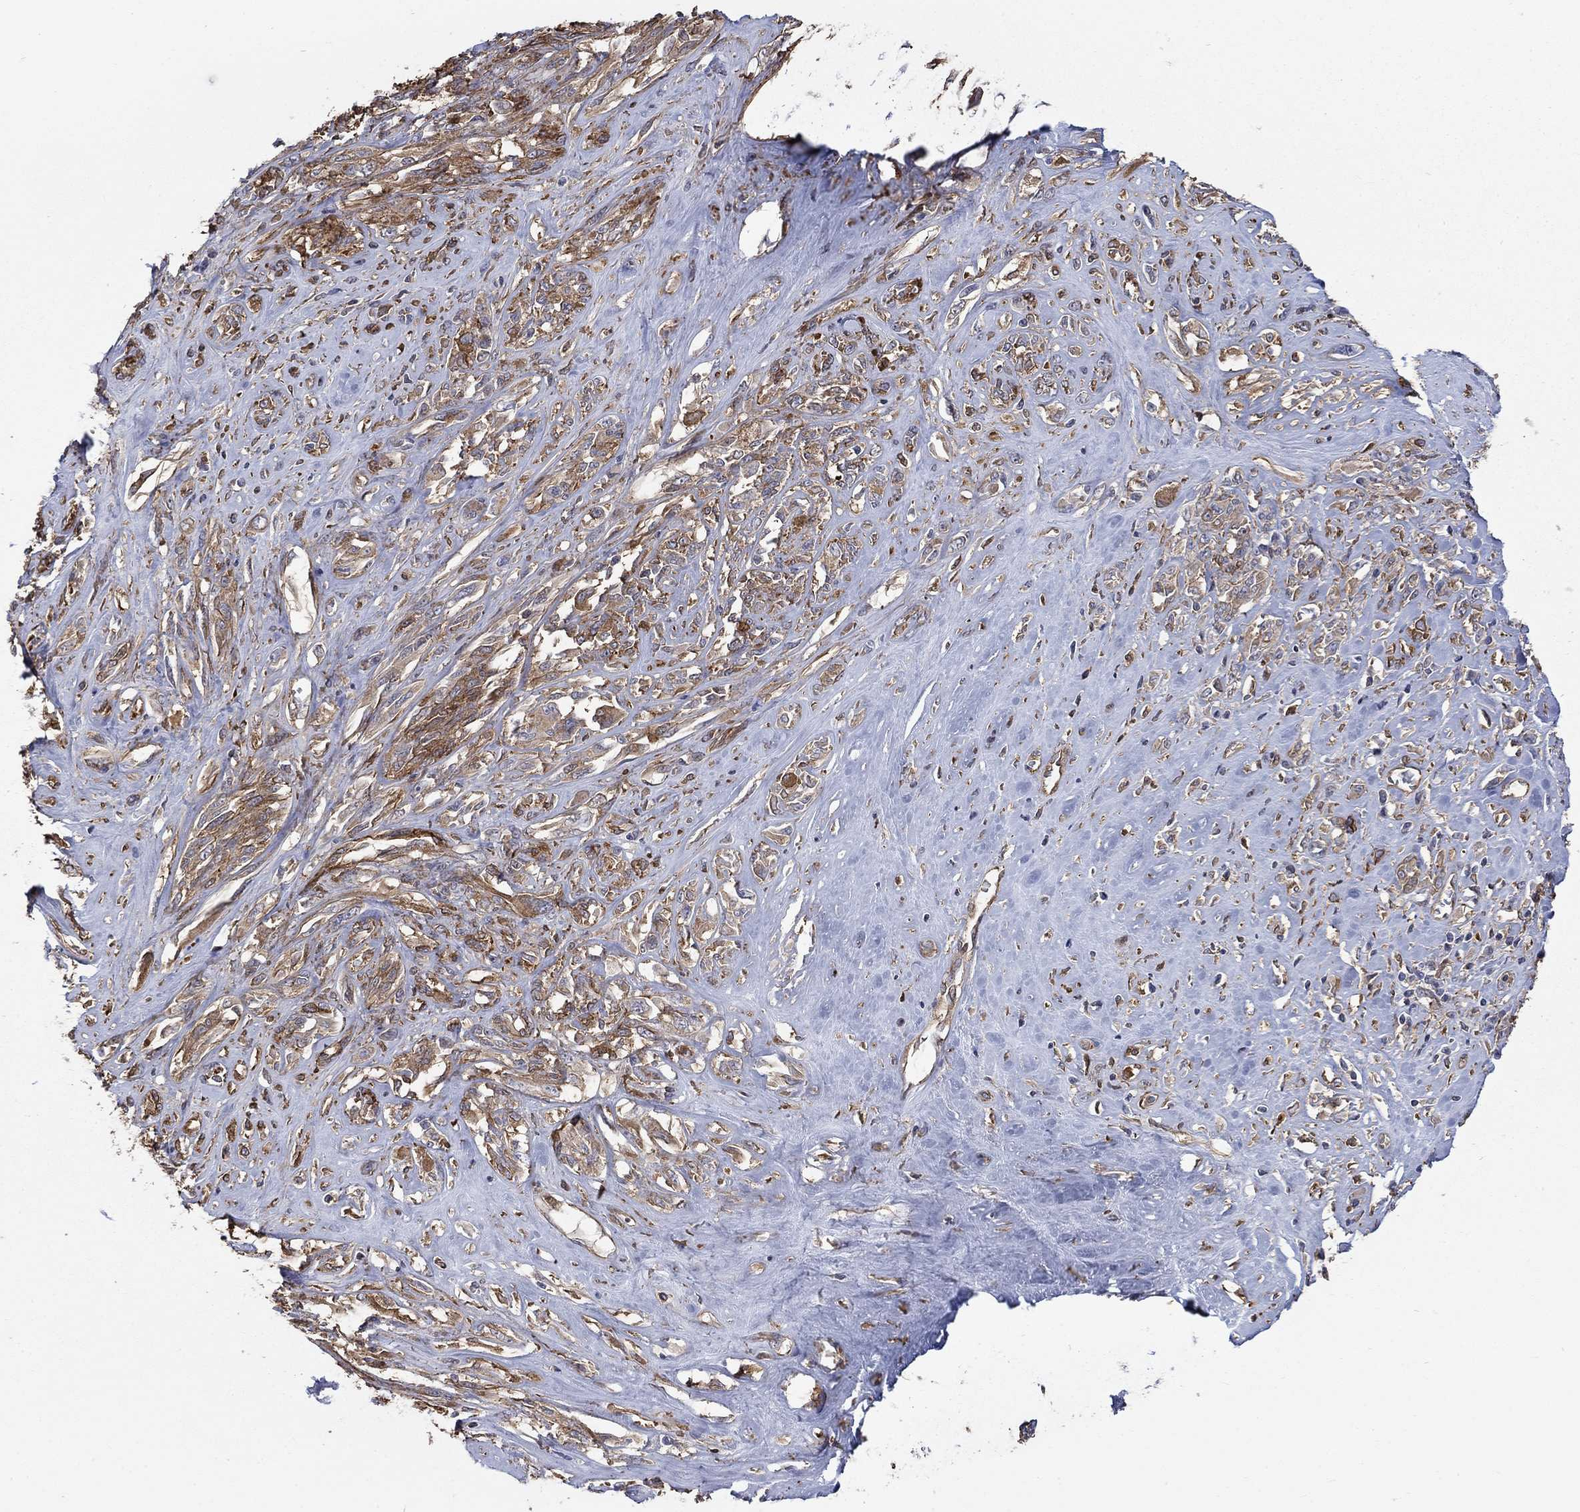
{"staining": {"intensity": "moderate", "quantity": "25%-75%", "location": "cytoplasmic/membranous"}, "tissue": "melanoma", "cell_type": "Tumor cells", "image_type": "cancer", "snomed": [{"axis": "morphology", "description": "Malignant melanoma, NOS"}, {"axis": "topography", "description": "Skin"}], "caption": "Melanoma tissue displays moderate cytoplasmic/membranous expression in approximately 25%-75% of tumor cells", "gene": "DPYSL2", "patient": {"sex": "female", "age": 91}}